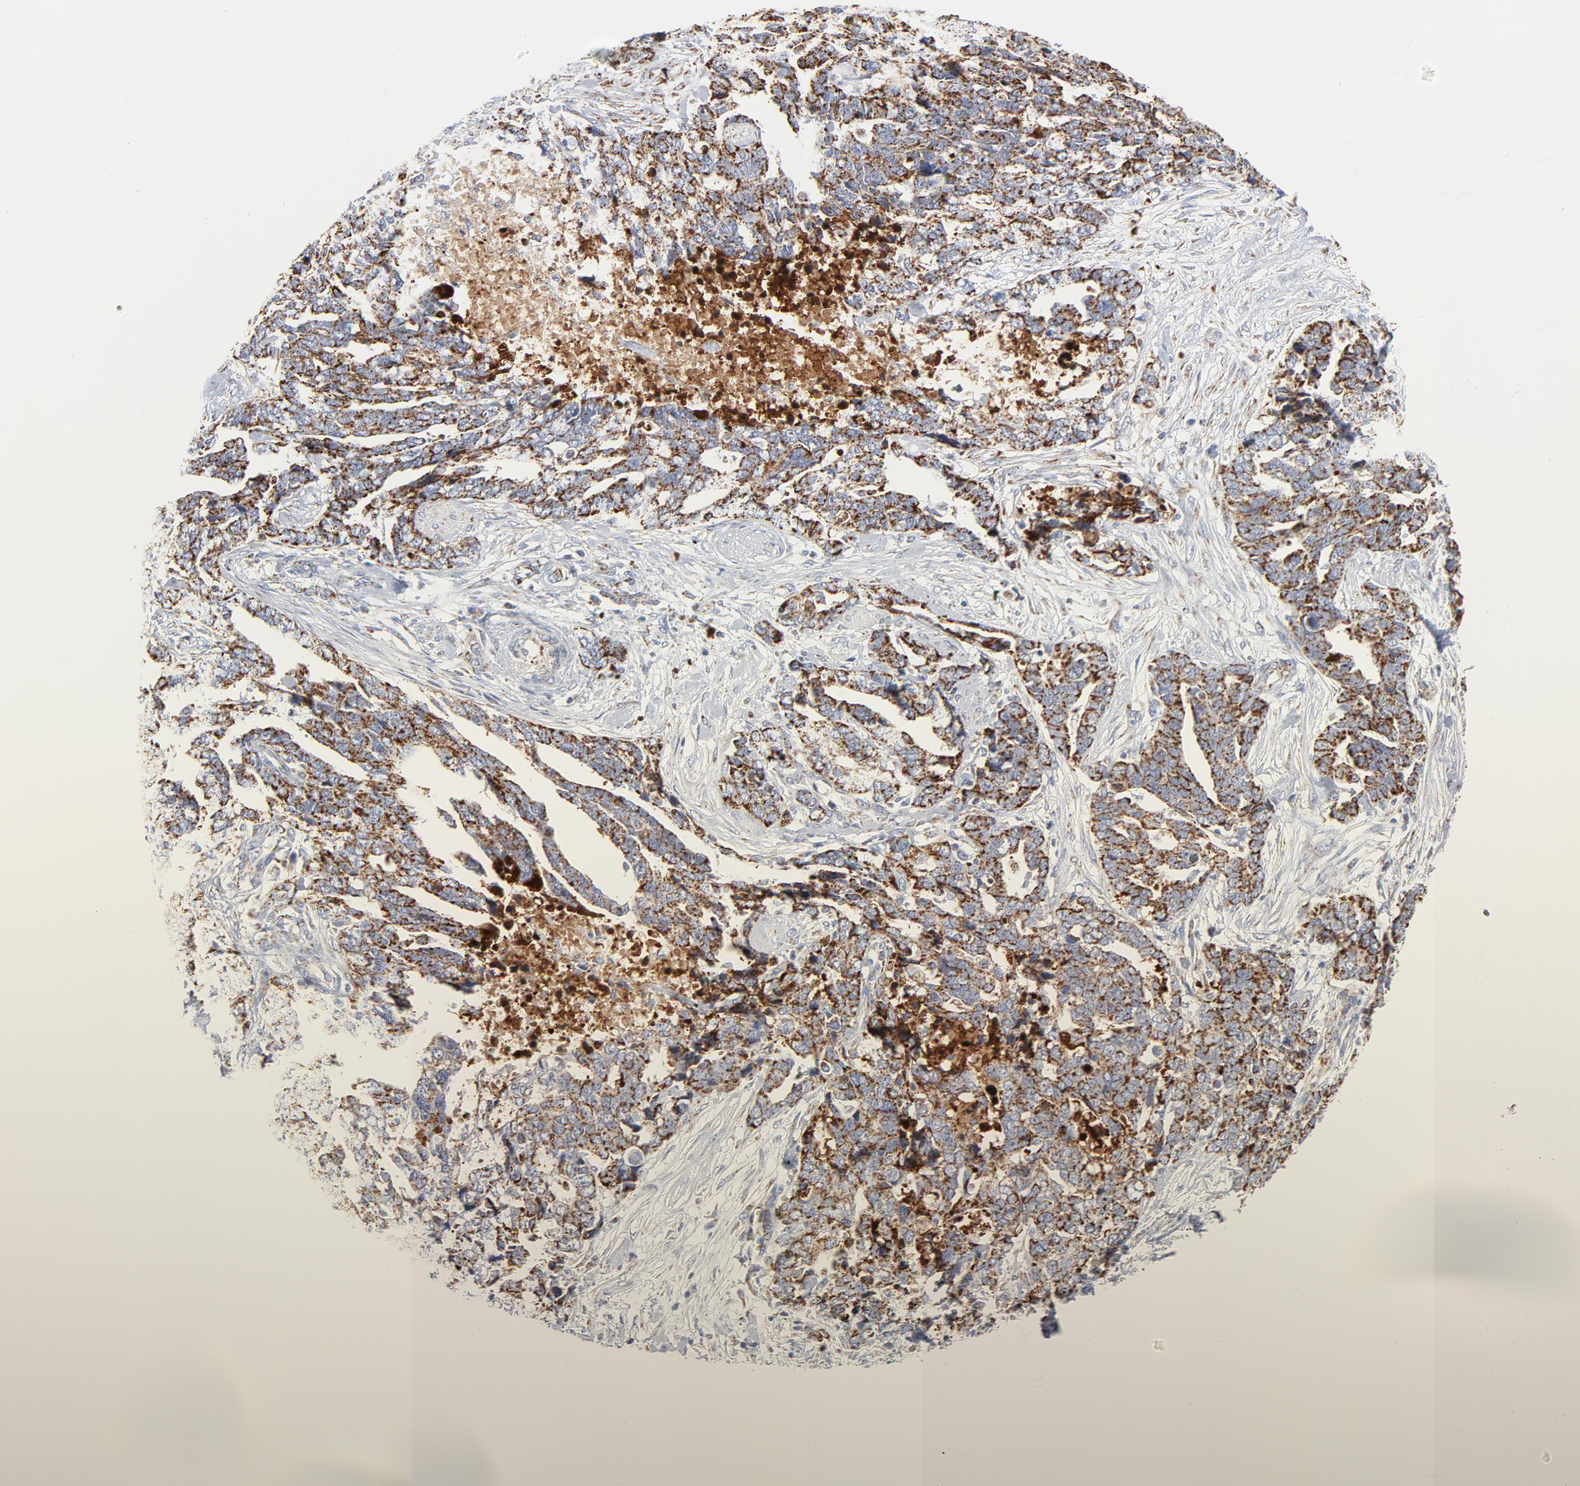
{"staining": {"intensity": "strong", "quantity": ">75%", "location": "cytoplasmic/membranous"}, "tissue": "ovarian cancer", "cell_type": "Tumor cells", "image_type": "cancer", "snomed": [{"axis": "morphology", "description": "Normal tissue, NOS"}, {"axis": "morphology", "description": "Cystadenocarcinoma, serous, NOS"}, {"axis": "topography", "description": "Fallopian tube"}, {"axis": "topography", "description": "Ovary"}], "caption": "Immunohistochemistry (IHC) staining of ovarian cancer (serous cystadenocarcinoma), which exhibits high levels of strong cytoplasmic/membranous expression in approximately >75% of tumor cells indicating strong cytoplasmic/membranous protein staining. The staining was performed using DAB (3,3'-diaminobenzidine) (brown) for protein detection and nuclei were counterstained in hematoxylin (blue).", "gene": "DIABLO", "patient": {"sex": "female", "age": 56}}